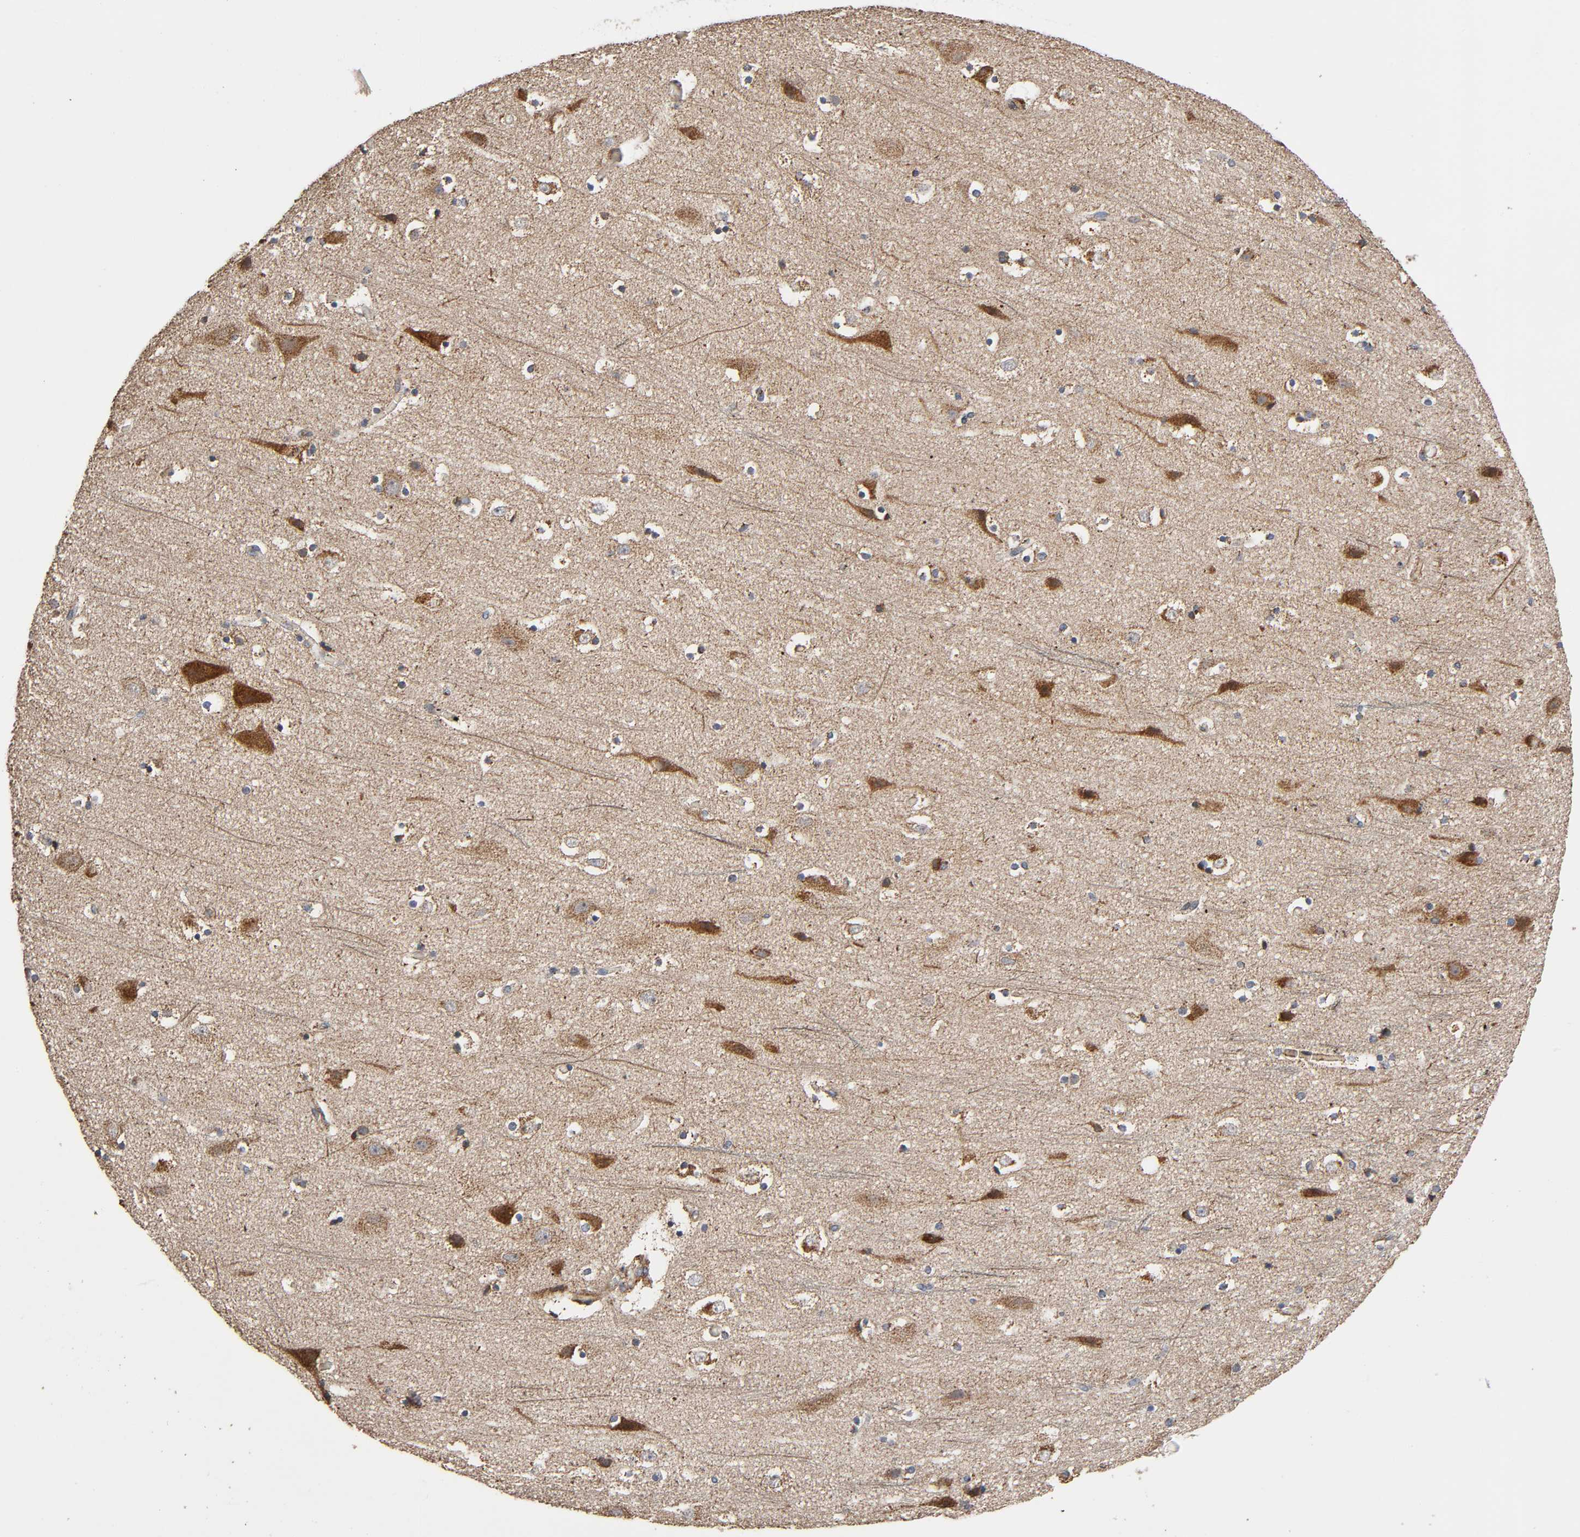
{"staining": {"intensity": "weak", "quantity": ">75%", "location": "cytoplasmic/membranous"}, "tissue": "cerebral cortex", "cell_type": "Endothelial cells", "image_type": "normal", "snomed": [{"axis": "morphology", "description": "Normal tissue, NOS"}, {"axis": "topography", "description": "Cerebral cortex"}], "caption": "Weak cytoplasmic/membranous positivity is identified in about >75% of endothelial cells in unremarkable cerebral cortex. Nuclei are stained in blue.", "gene": "MAP3K1", "patient": {"sex": "male", "age": 45}}